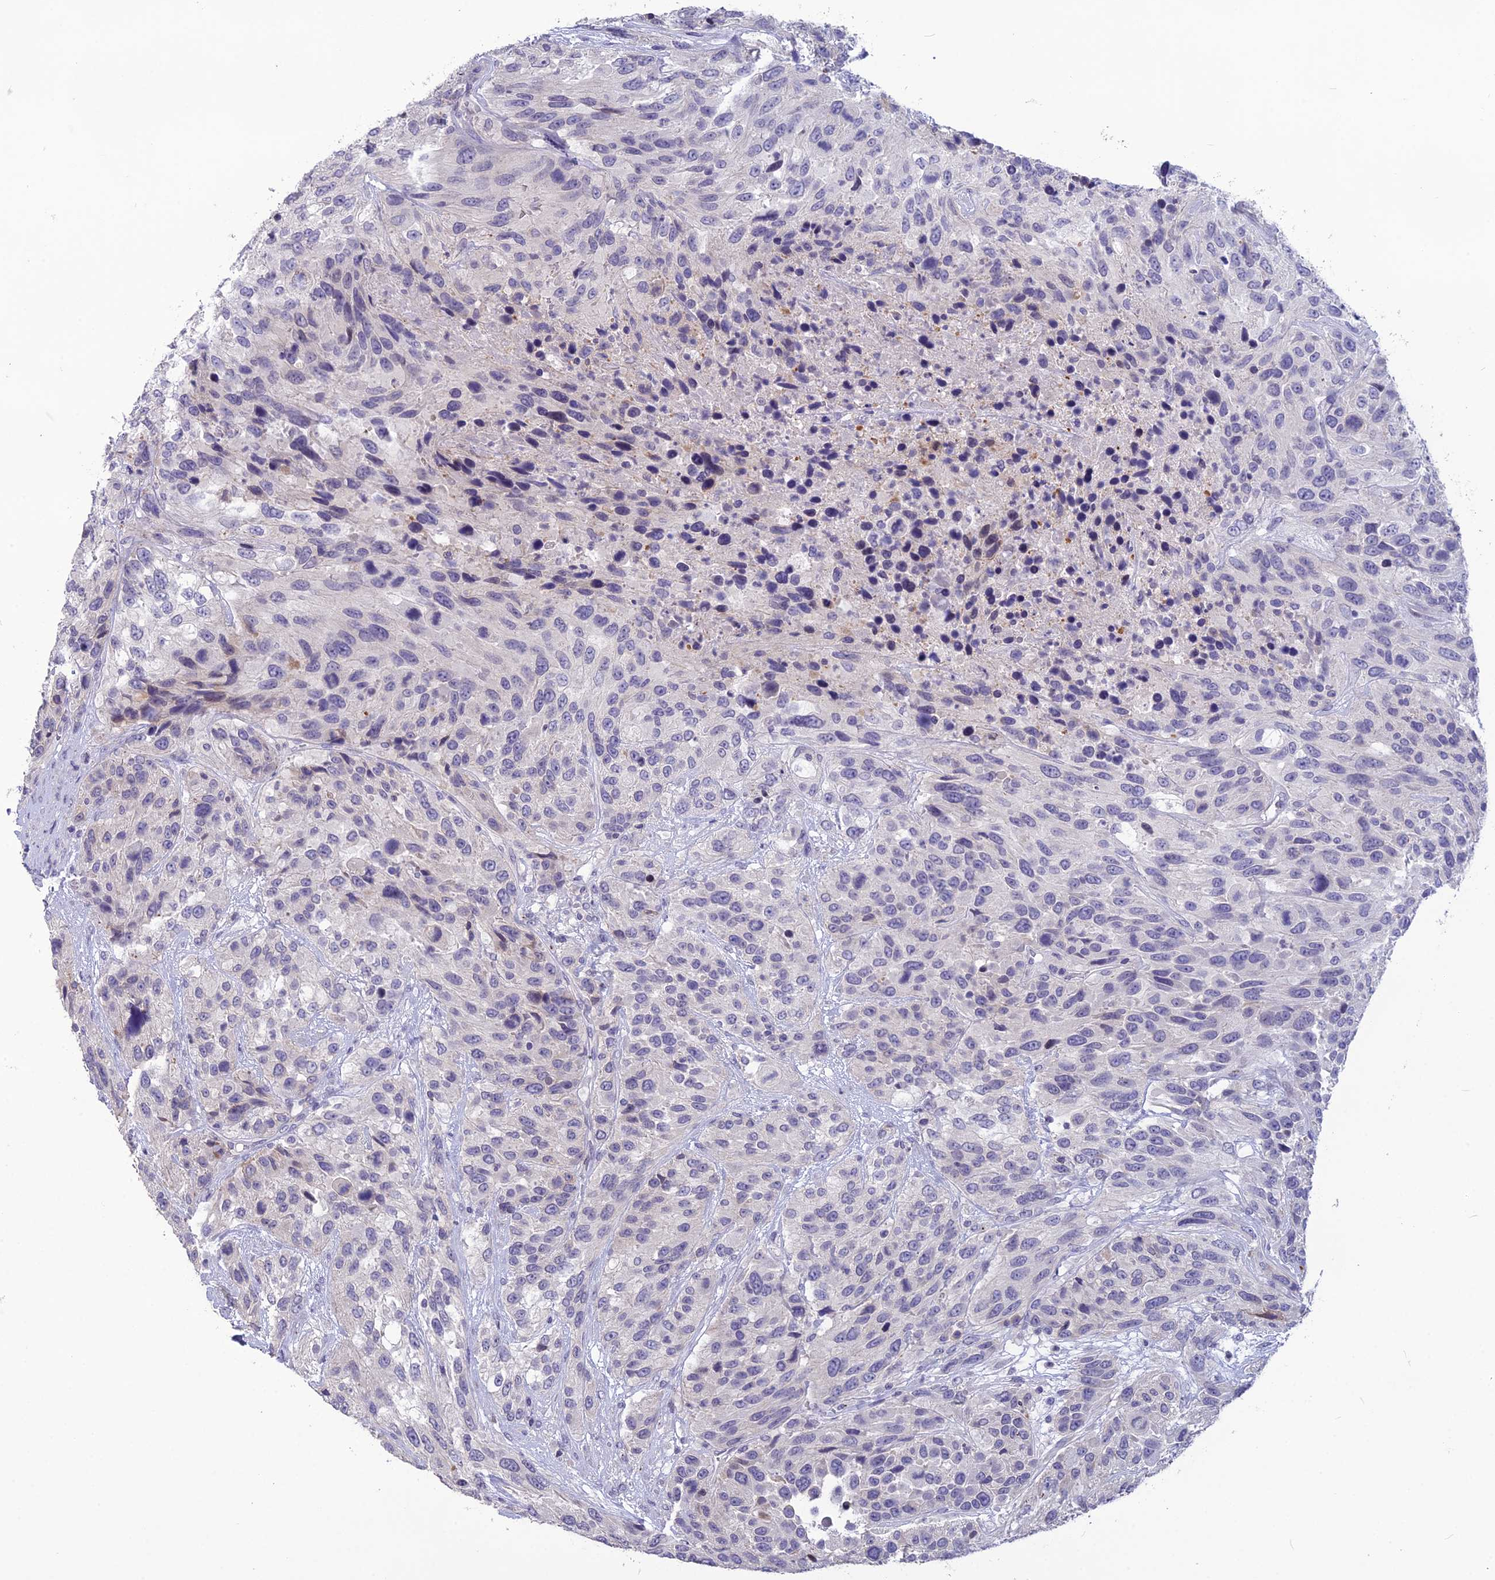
{"staining": {"intensity": "negative", "quantity": "none", "location": "none"}, "tissue": "urothelial cancer", "cell_type": "Tumor cells", "image_type": "cancer", "snomed": [{"axis": "morphology", "description": "Urothelial carcinoma, High grade"}, {"axis": "topography", "description": "Urinary bladder"}], "caption": "High magnification brightfield microscopy of urothelial cancer stained with DAB (3,3'-diaminobenzidine) (brown) and counterstained with hematoxylin (blue): tumor cells show no significant positivity.", "gene": "TMEM134", "patient": {"sex": "female", "age": 70}}